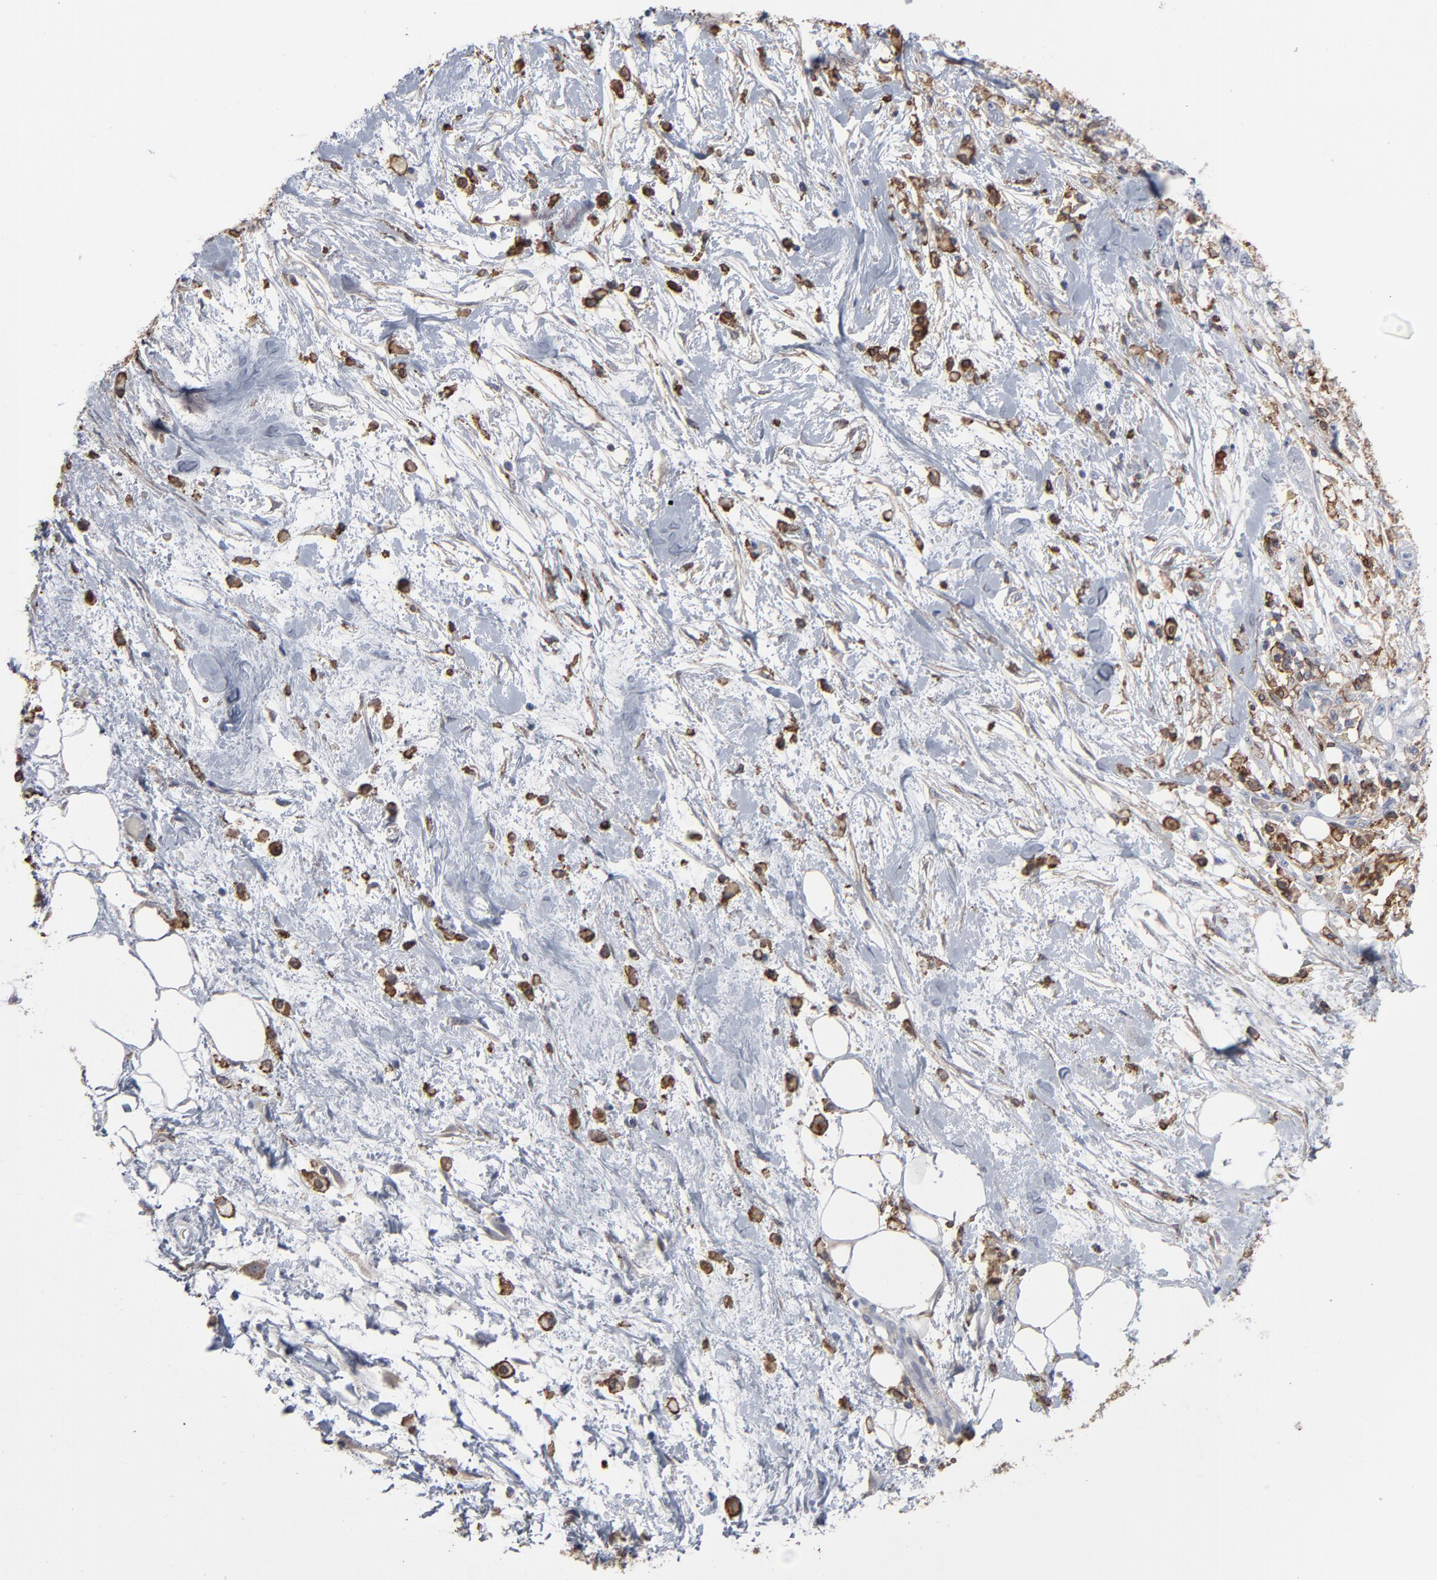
{"staining": {"intensity": "moderate", "quantity": "25%-75%", "location": "cytoplasmic/membranous"}, "tissue": "pancreatic cancer", "cell_type": "Tumor cells", "image_type": "cancer", "snomed": [{"axis": "morphology", "description": "Adenocarcinoma, NOS"}, {"axis": "topography", "description": "Pancreas"}], "caption": "Immunohistochemistry photomicrograph of neoplastic tissue: human pancreatic cancer (adenocarcinoma) stained using immunohistochemistry shows medium levels of moderate protein expression localized specifically in the cytoplasmic/membranous of tumor cells, appearing as a cytoplasmic/membranous brown color.", "gene": "ANXA5", "patient": {"sex": "male", "age": 79}}